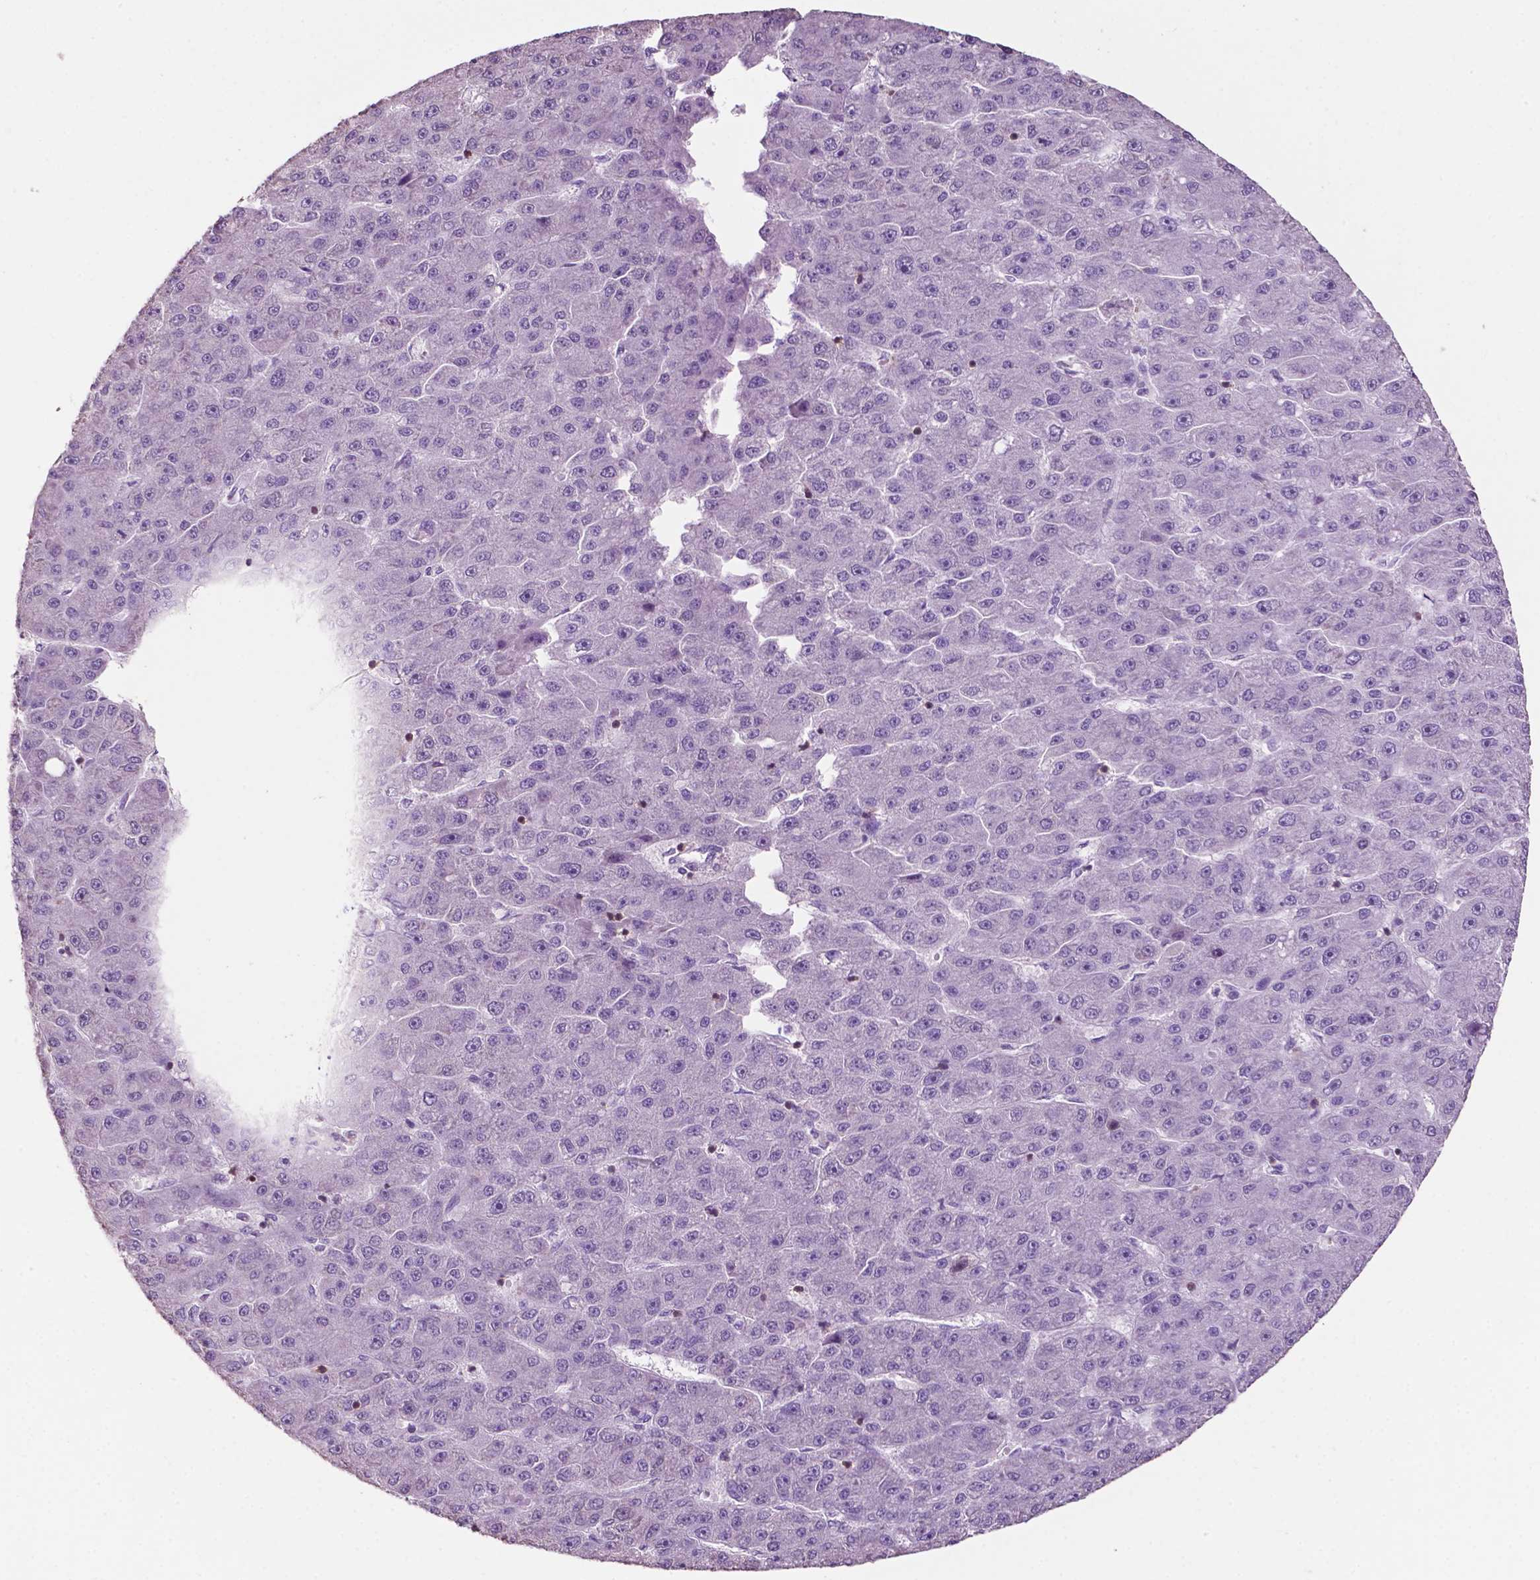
{"staining": {"intensity": "negative", "quantity": "none", "location": "none"}, "tissue": "liver cancer", "cell_type": "Tumor cells", "image_type": "cancer", "snomed": [{"axis": "morphology", "description": "Carcinoma, Hepatocellular, NOS"}, {"axis": "topography", "description": "Liver"}], "caption": "IHC micrograph of human liver cancer (hepatocellular carcinoma) stained for a protein (brown), which reveals no positivity in tumor cells.", "gene": "TBC1D10C", "patient": {"sex": "male", "age": 67}}